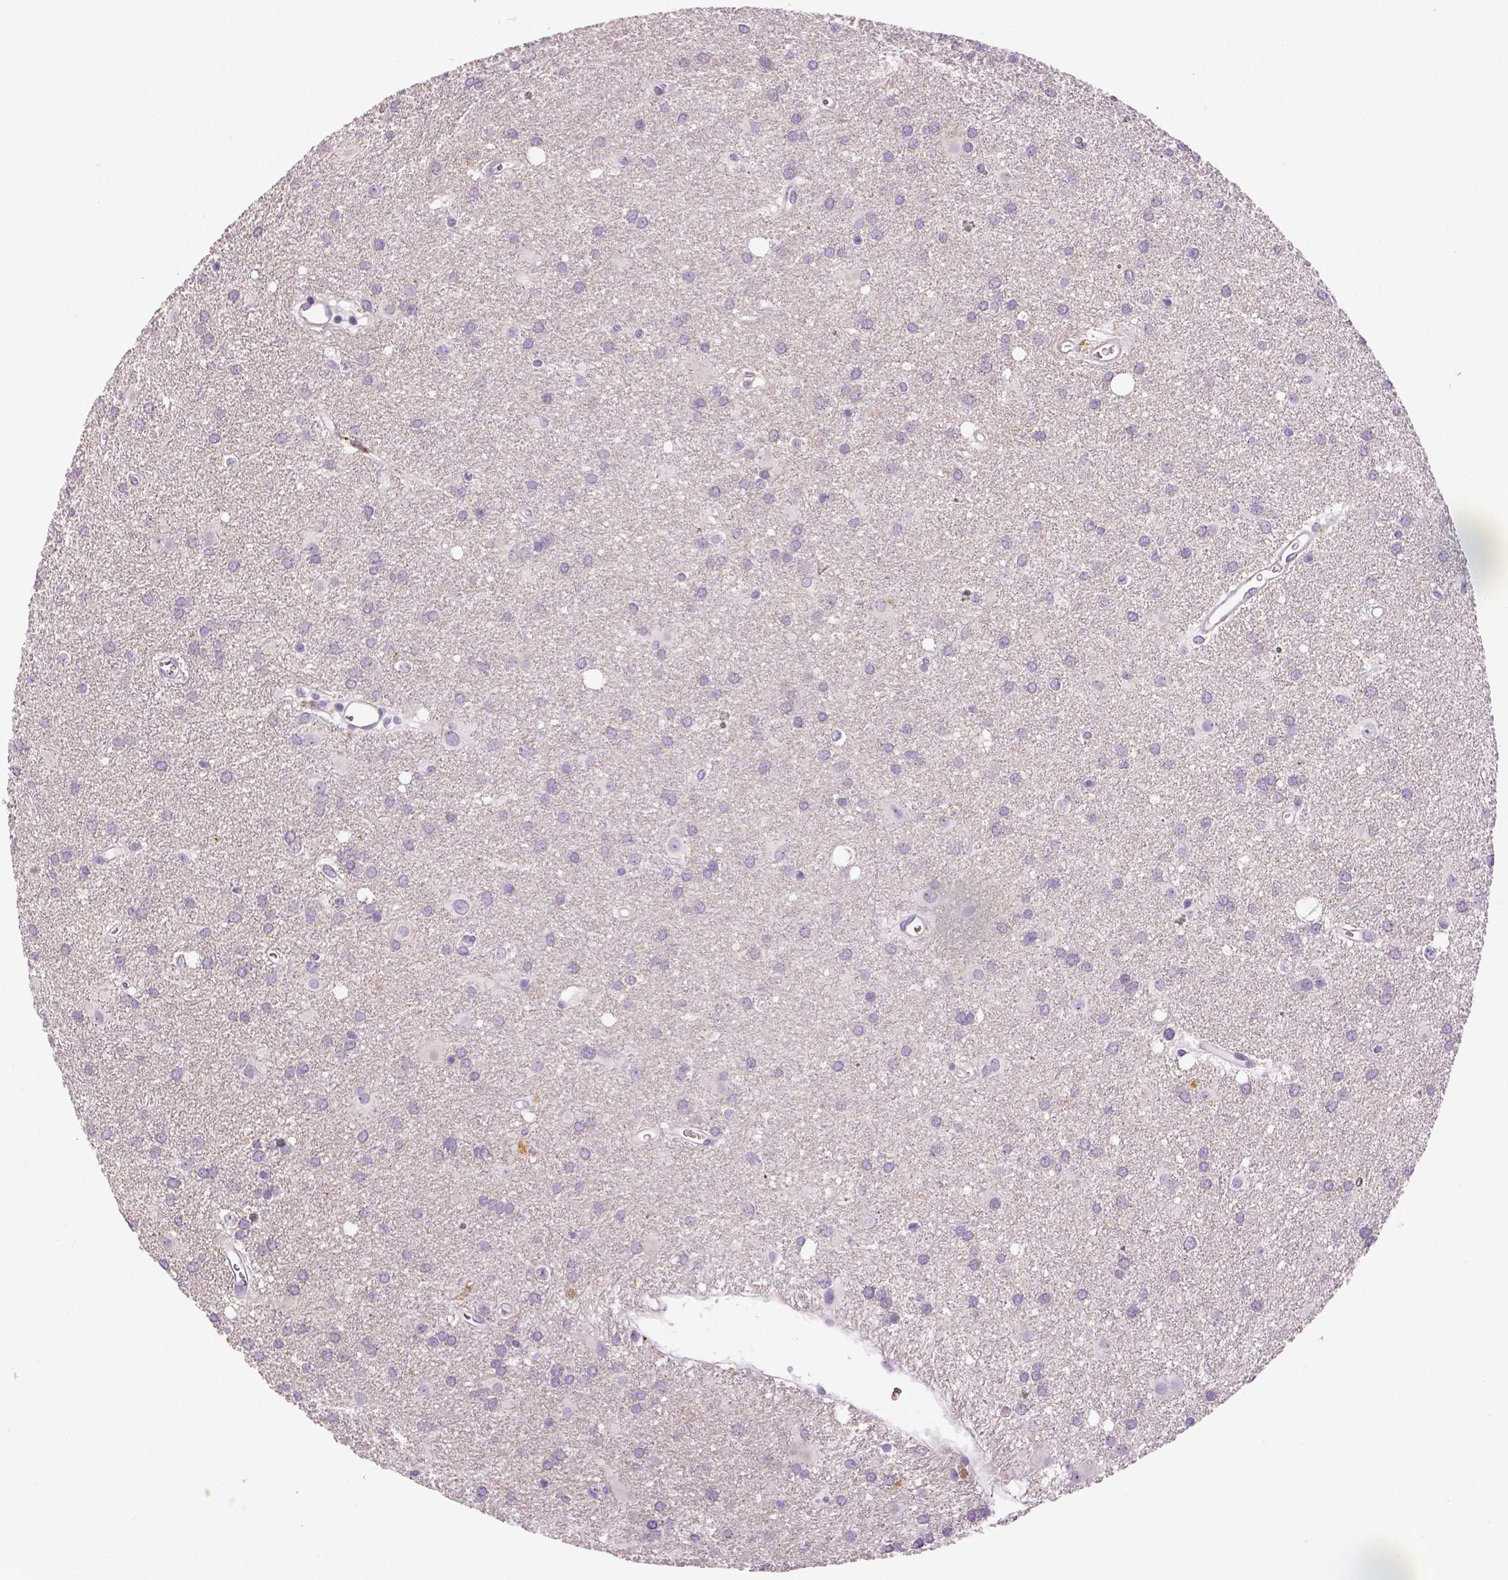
{"staining": {"intensity": "negative", "quantity": "none", "location": "none"}, "tissue": "glioma", "cell_type": "Tumor cells", "image_type": "cancer", "snomed": [{"axis": "morphology", "description": "Glioma, malignant, Low grade"}, {"axis": "topography", "description": "Brain"}], "caption": "Glioma stained for a protein using IHC demonstrates no staining tumor cells.", "gene": "TSPAN7", "patient": {"sex": "male", "age": 58}}